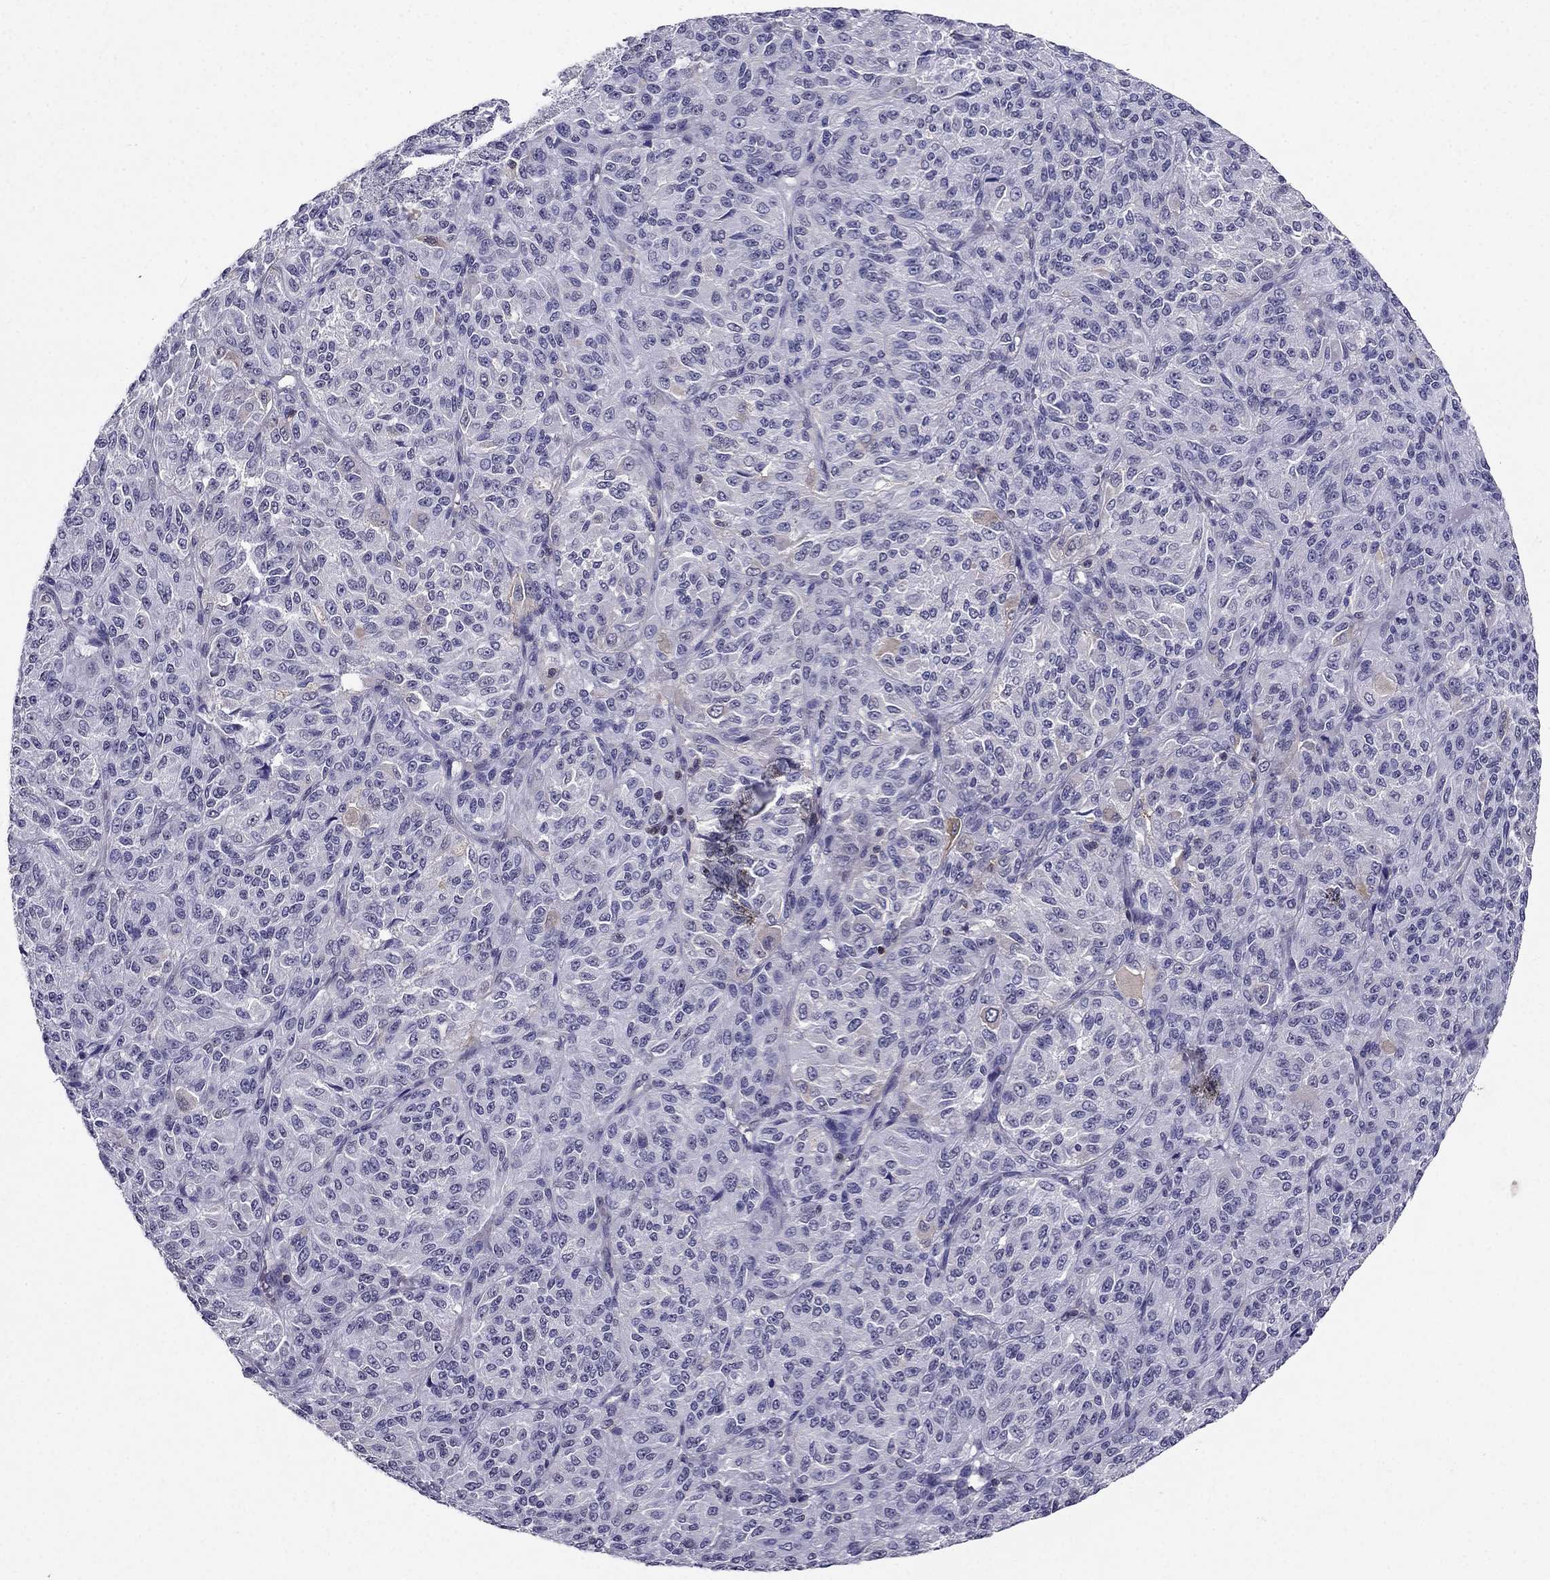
{"staining": {"intensity": "negative", "quantity": "none", "location": "none"}, "tissue": "melanoma", "cell_type": "Tumor cells", "image_type": "cancer", "snomed": [{"axis": "morphology", "description": "Malignant melanoma, Metastatic site"}, {"axis": "topography", "description": "Brain"}], "caption": "A histopathology image of human malignant melanoma (metastatic site) is negative for staining in tumor cells.", "gene": "AAK1", "patient": {"sex": "female", "age": 56}}